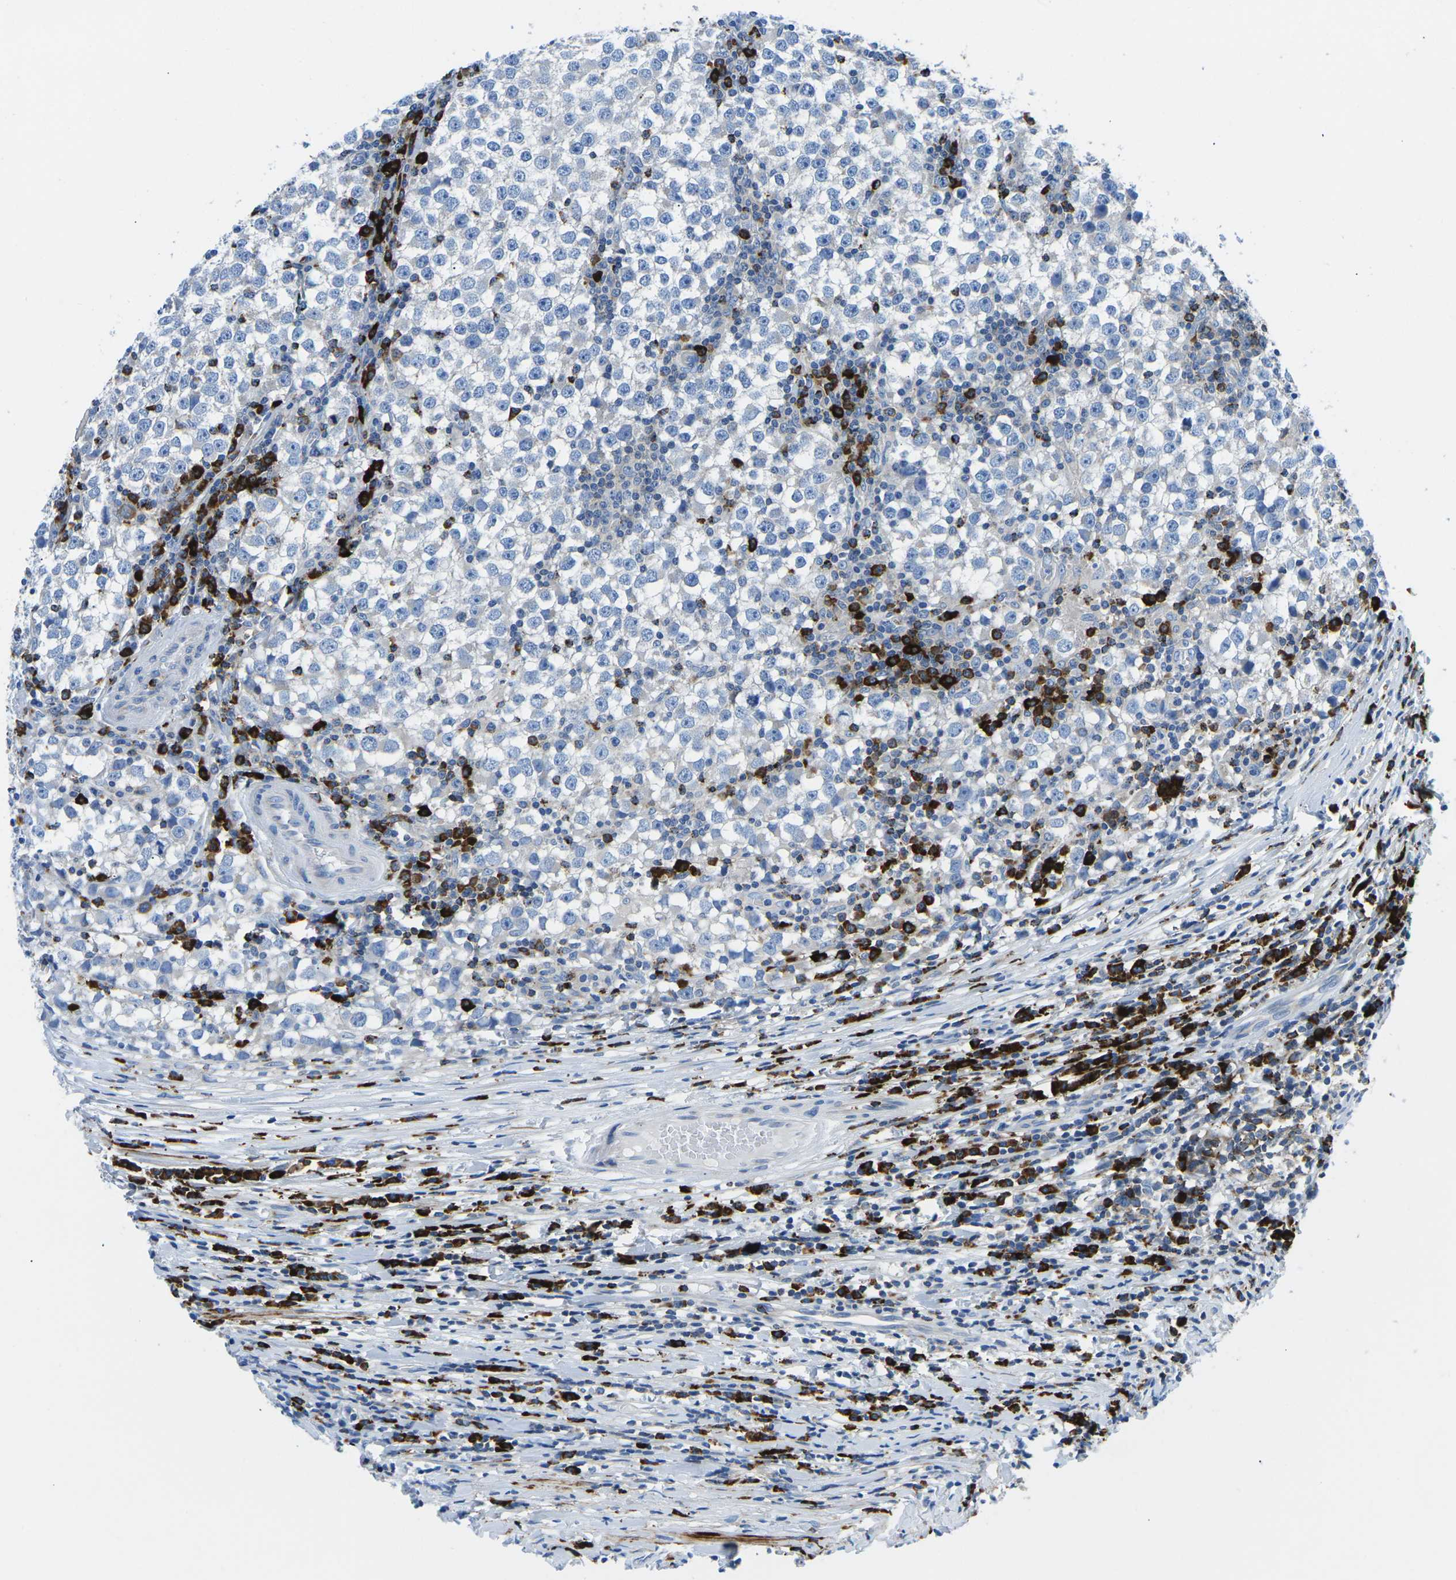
{"staining": {"intensity": "negative", "quantity": "none", "location": "none"}, "tissue": "testis cancer", "cell_type": "Tumor cells", "image_type": "cancer", "snomed": [{"axis": "morphology", "description": "Seminoma, NOS"}, {"axis": "topography", "description": "Testis"}], "caption": "DAB (3,3'-diaminobenzidine) immunohistochemical staining of testis cancer reveals no significant staining in tumor cells.", "gene": "MC4R", "patient": {"sex": "male", "age": 65}}